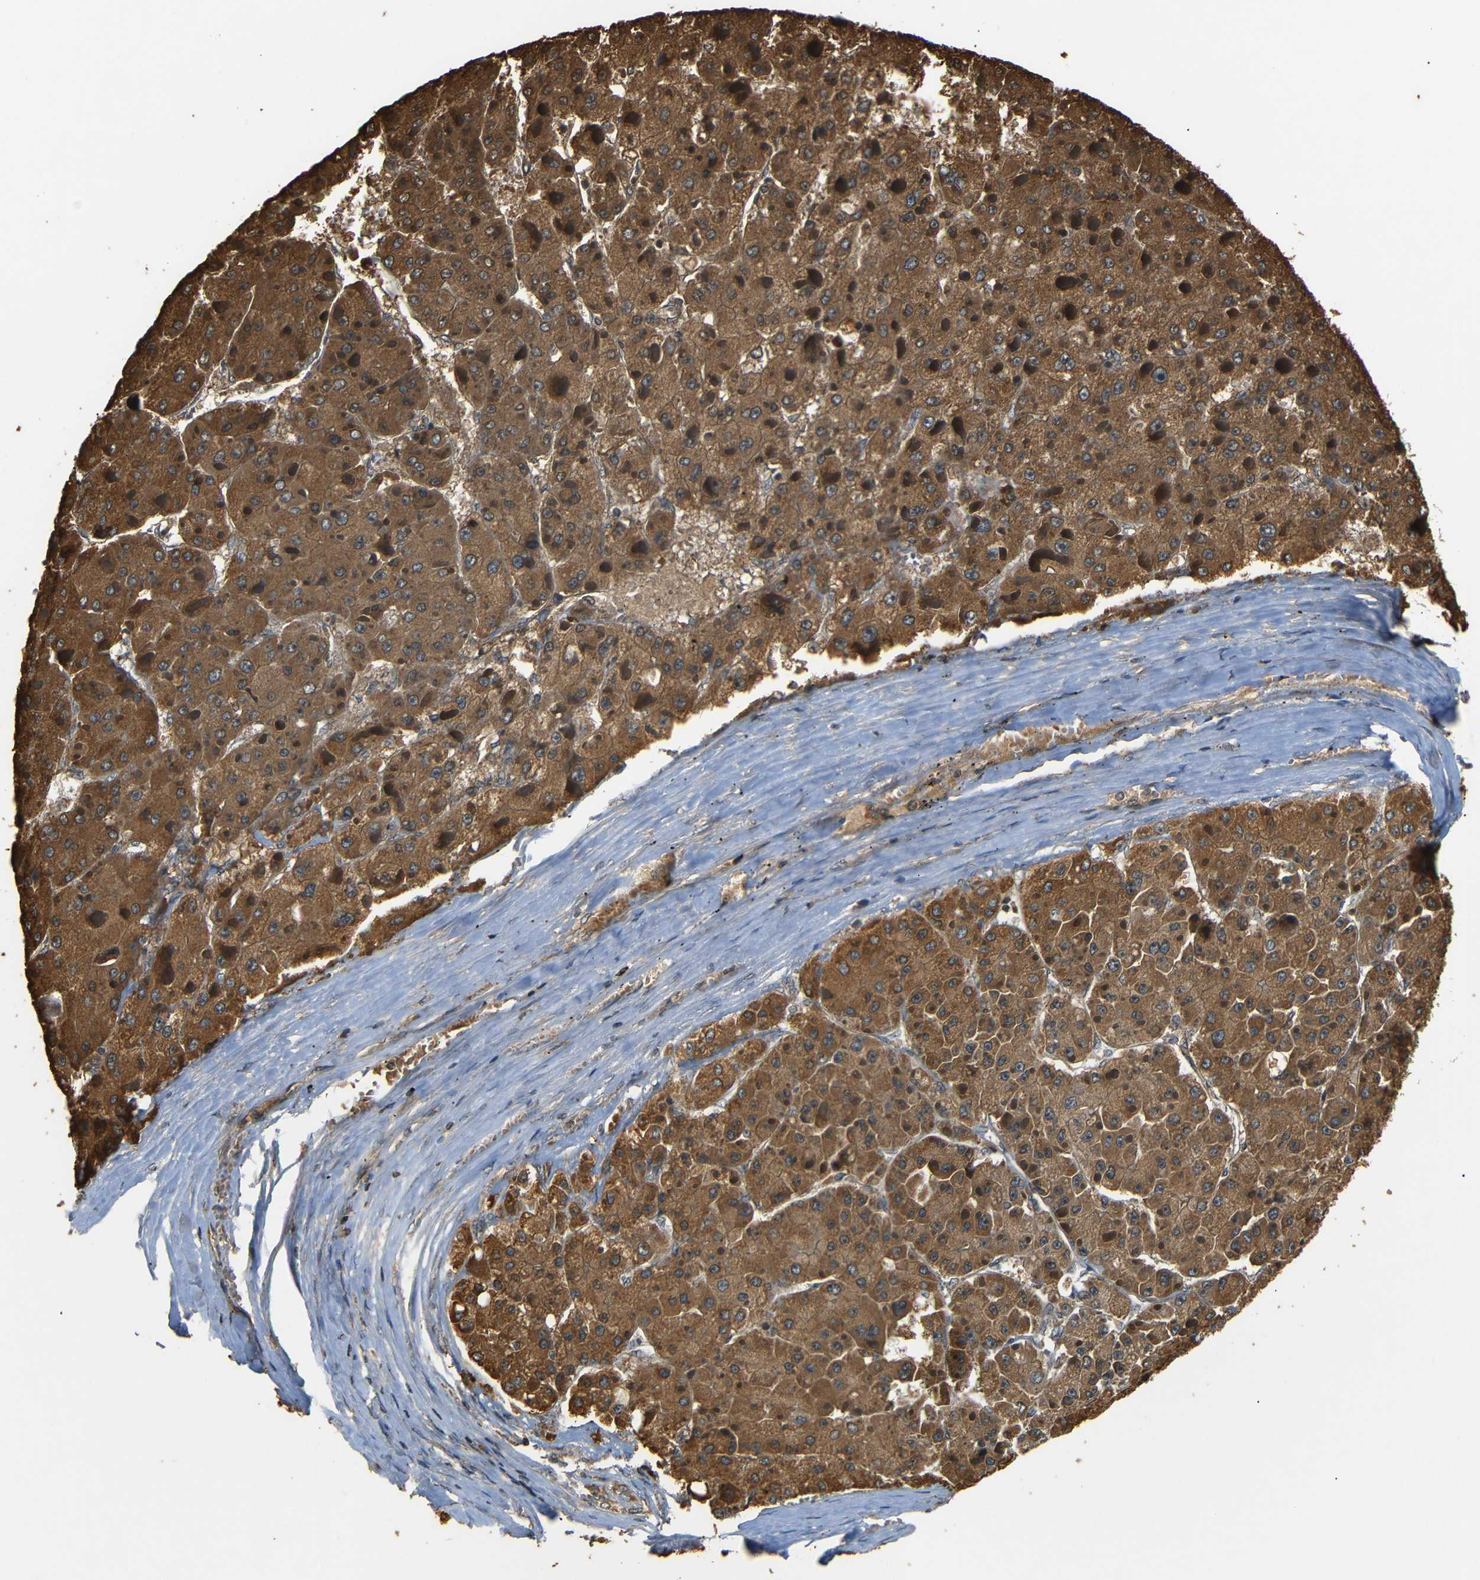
{"staining": {"intensity": "strong", "quantity": ">75%", "location": "cytoplasmic/membranous"}, "tissue": "liver cancer", "cell_type": "Tumor cells", "image_type": "cancer", "snomed": [{"axis": "morphology", "description": "Carcinoma, Hepatocellular, NOS"}, {"axis": "topography", "description": "Liver"}], "caption": "A brown stain labels strong cytoplasmic/membranous positivity of a protein in liver cancer (hepatocellular carcinoma) tumor cells. Ihc stains the protein in brown and the nuclei are stained blue.", "gene": "TANK", "patient": {"sex": "female", "age": 73}}